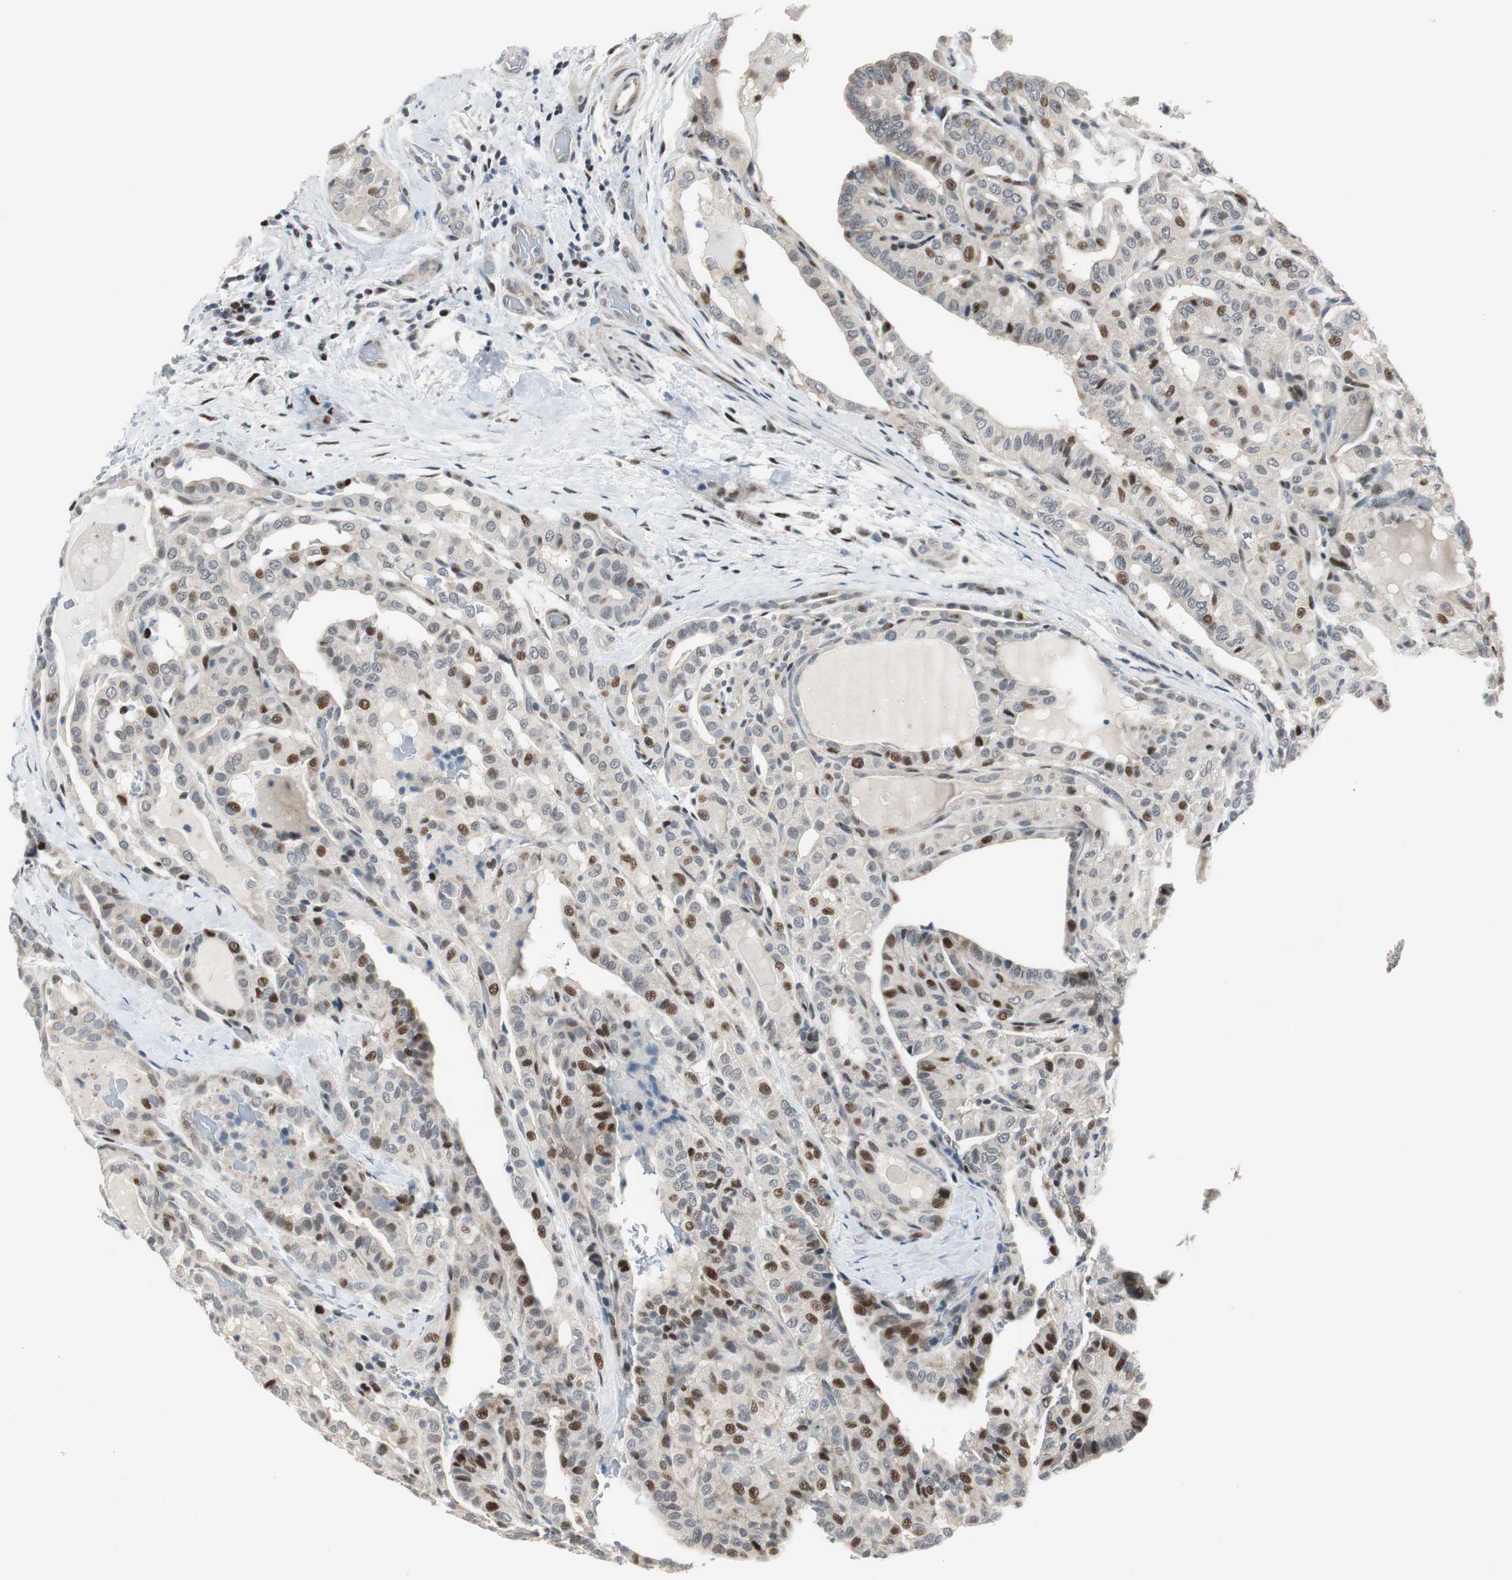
{"staining": {"intensity": "strong", "quantity": "25%-75%", "location": "nuclear"}, "tissue": "thyroid cancer", "cell_type": "Tumor cells", "image_type": "cancer", "snomed": [{"axis": "morphology", "description": "Papillary adenocarcinoma, NOS"}, {"axis": "topography", "description": "Thyroid gland"}], "caption": "Tumor cells display high levels of strong nuclear expression in approximately 25%-75% of cells in thyroid cancer (papillary adenocarcinoma).", "gene": "RAD1", "patient": {"sex": "male", "age": 77}}